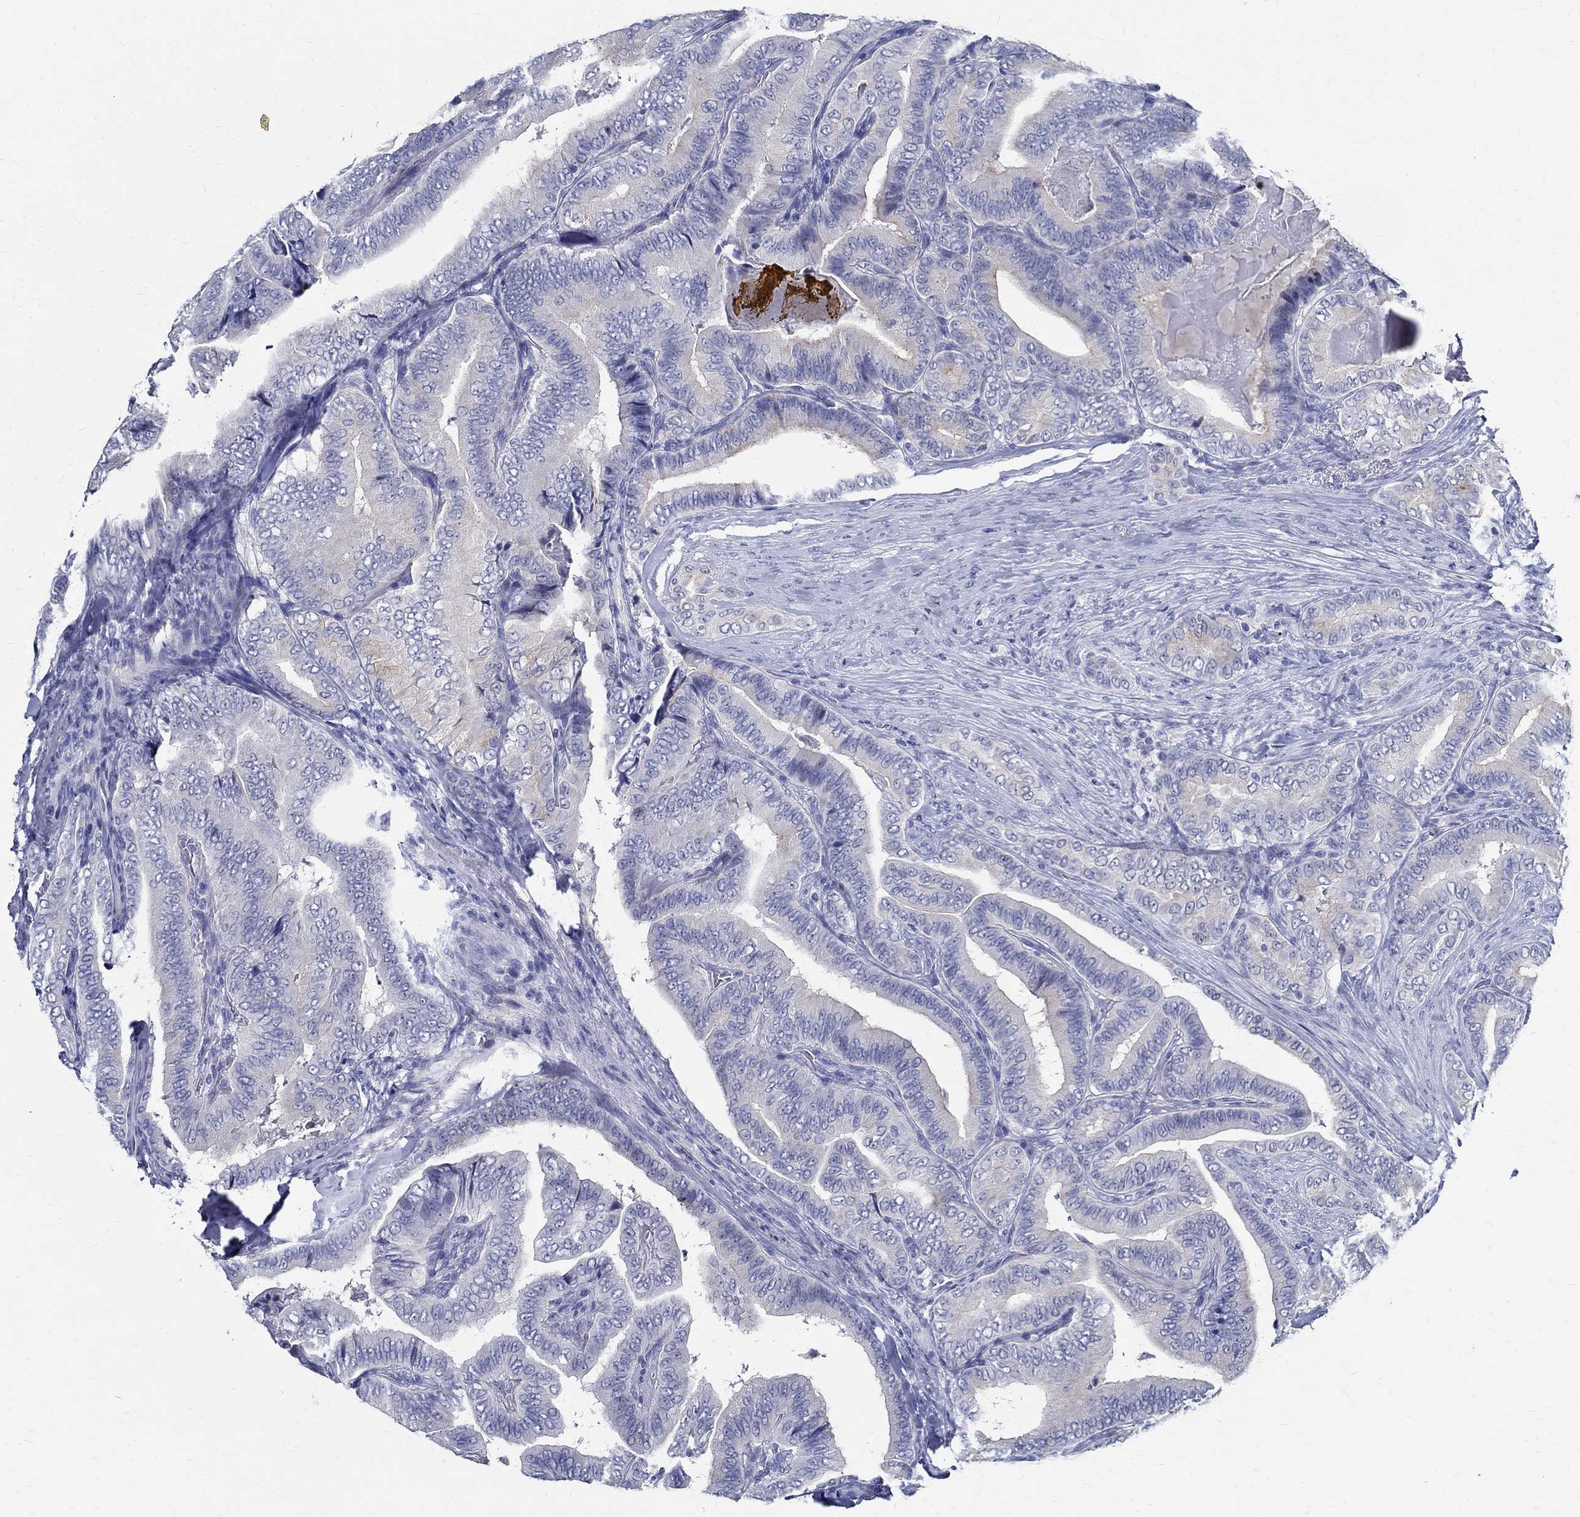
{"staining": {"intensity": "weak", "quantity": "<25%", "location": "cytoplasmic/membranous"}, "tissue": "thyroid cancer", "cell_type": "Tumor cells", "image_type": "cancer", "snomed": [{"axis": "morphology", "description": "Papillary adenocarcinoma, NOS"}, {"axis": "topography", "description": "Thyroid gland"}], "caption": "A micrograph of human papillary adenocarcinoma (thyroid) is negative for staining in tumor cells.", "gene": "BSPRY", "patient": {"sex": "male", "age": 61}}